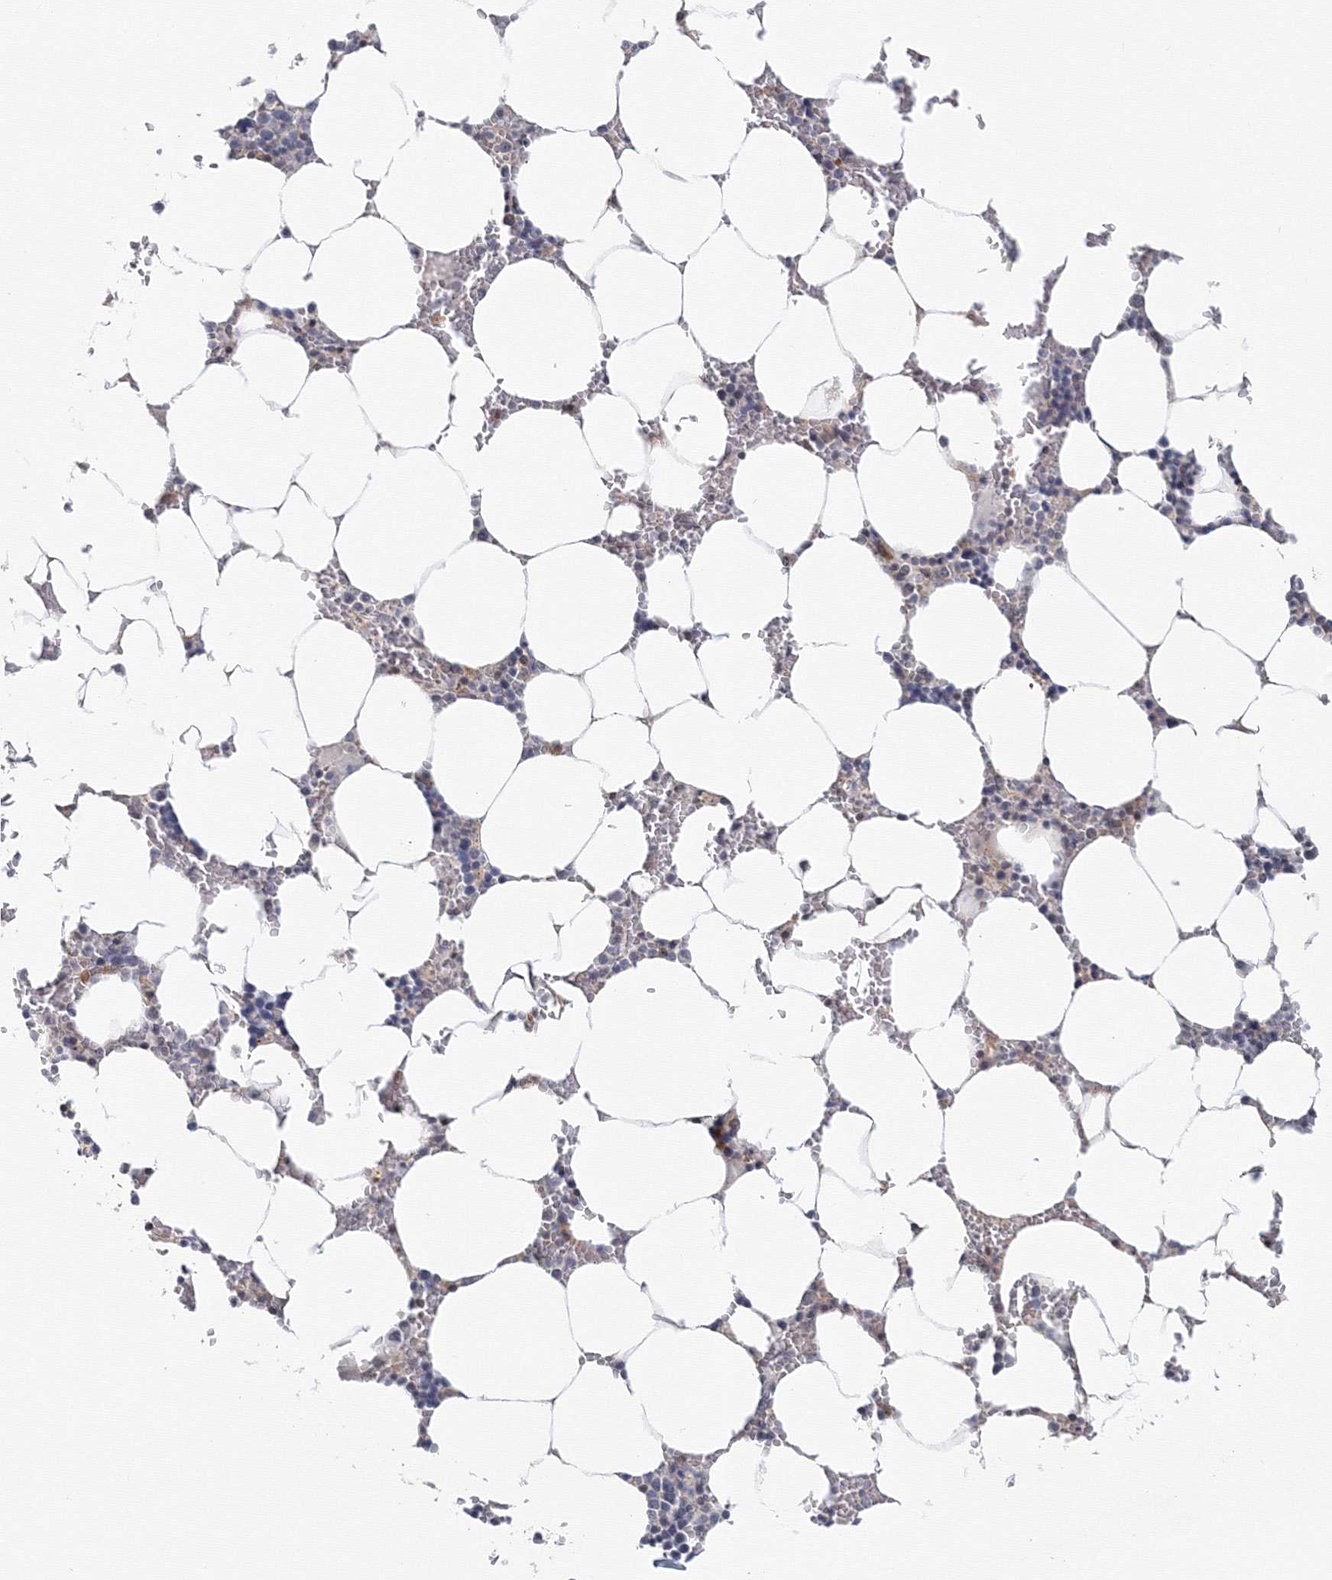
{"staining": {"intensity": "moderate", "quantity": "<25%", "location": "cytoplasmic/membranous"}, "tissue": "bone marrow", "cell_type": "Hematopoietic cells", "image_type": "normal", "snomed": [{"axis": "morphology", "description": "Normal tissue, NOS"}, {"axis": "topography", "description": "Bone marrow"}], "caption": "Hematopoietic cells exhibit low levels of moderate cytoplasmic/membranous staining in approximately <25% of cells in unremarkable bone marrow. (DAB IHC, brown staining for protein, blue staining for nuclei).", "gene": "SLC7A7", "patient": {"sex": "male", "age": 70}}